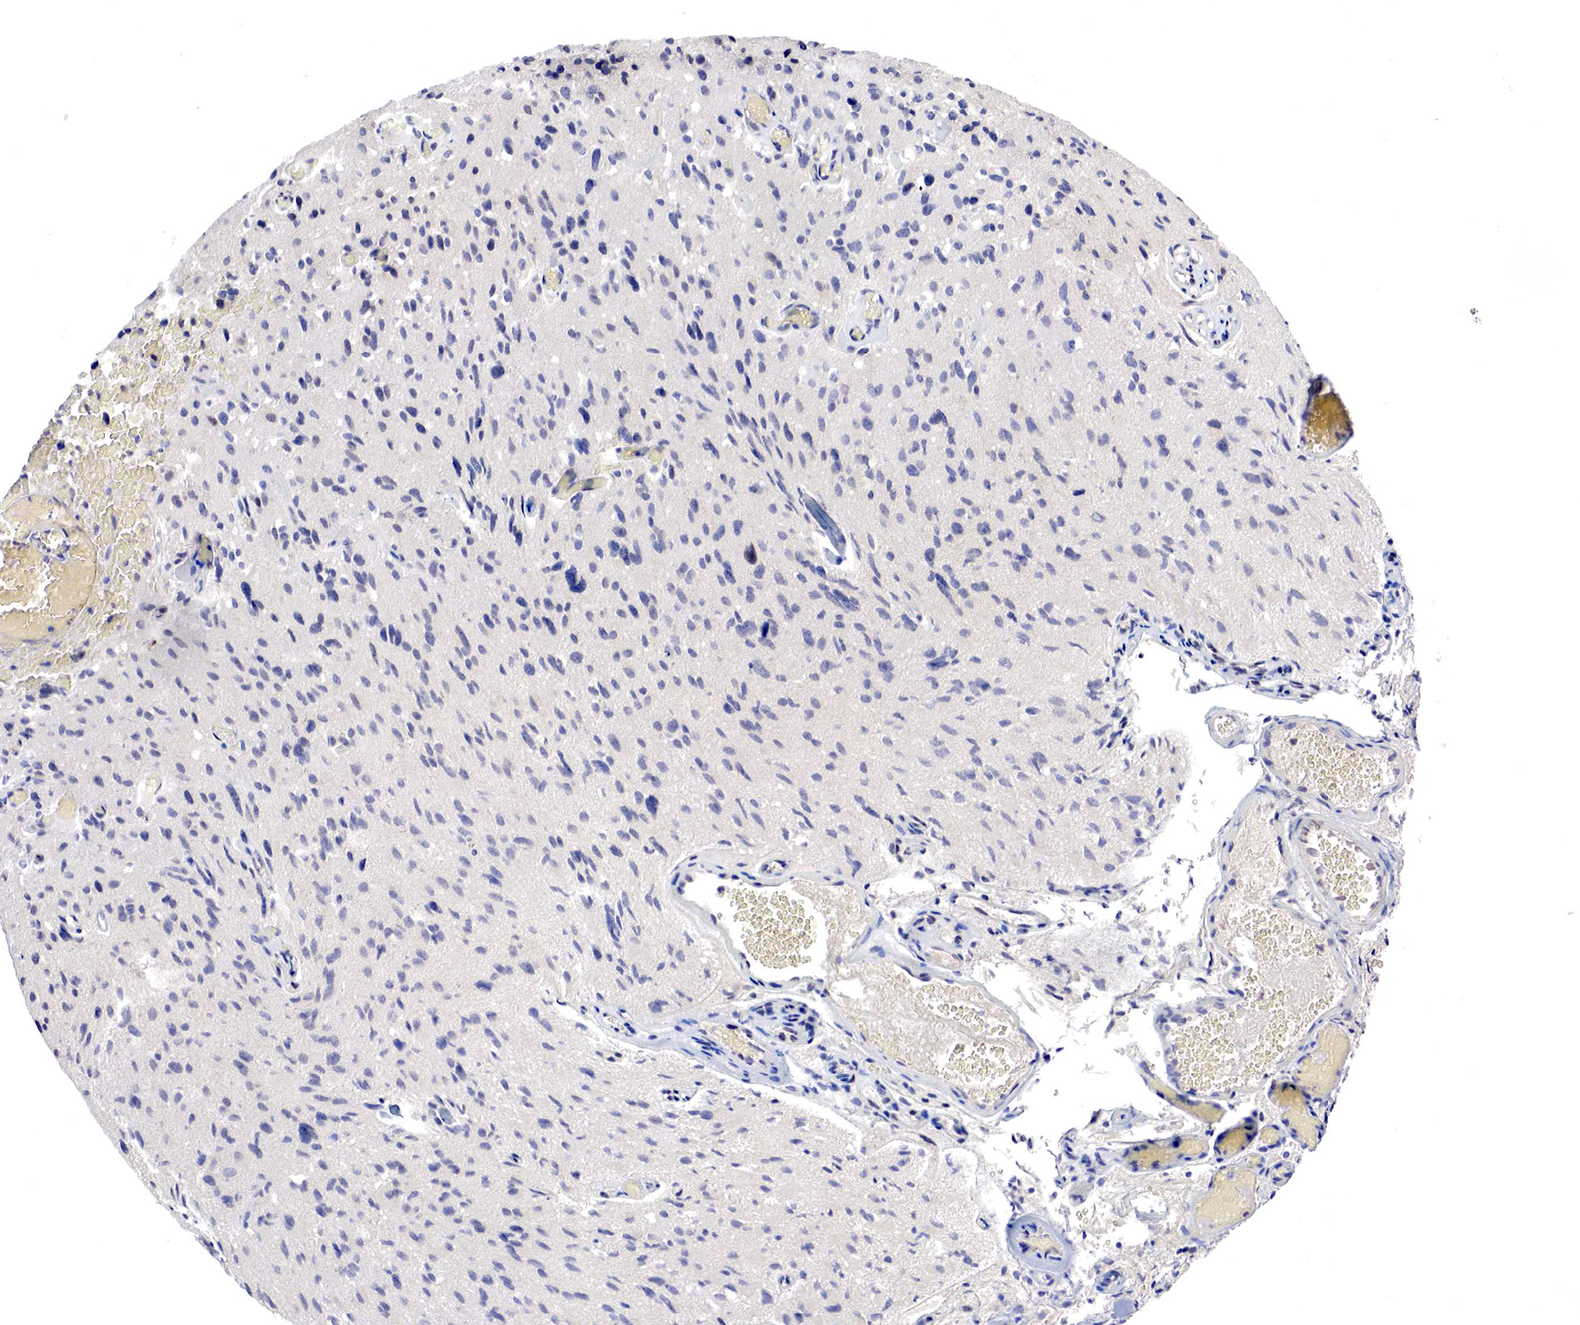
{"staining": {"intensity": "negative", "quantity": "none", "location": "none"}, "tissue": "glioma", "cell_type": "Tumor cells", "image_type": "cancer", "snomed": [{"axis": "morphology", "description": "Glioma, malignant, High grade"}, {"axis": "topography", "description": "Brain"}], "caption": "Tumor cells show no significant positivity in glioma.", "gene": "DACH2", "patient": {"sex": "male", "age": 69}}